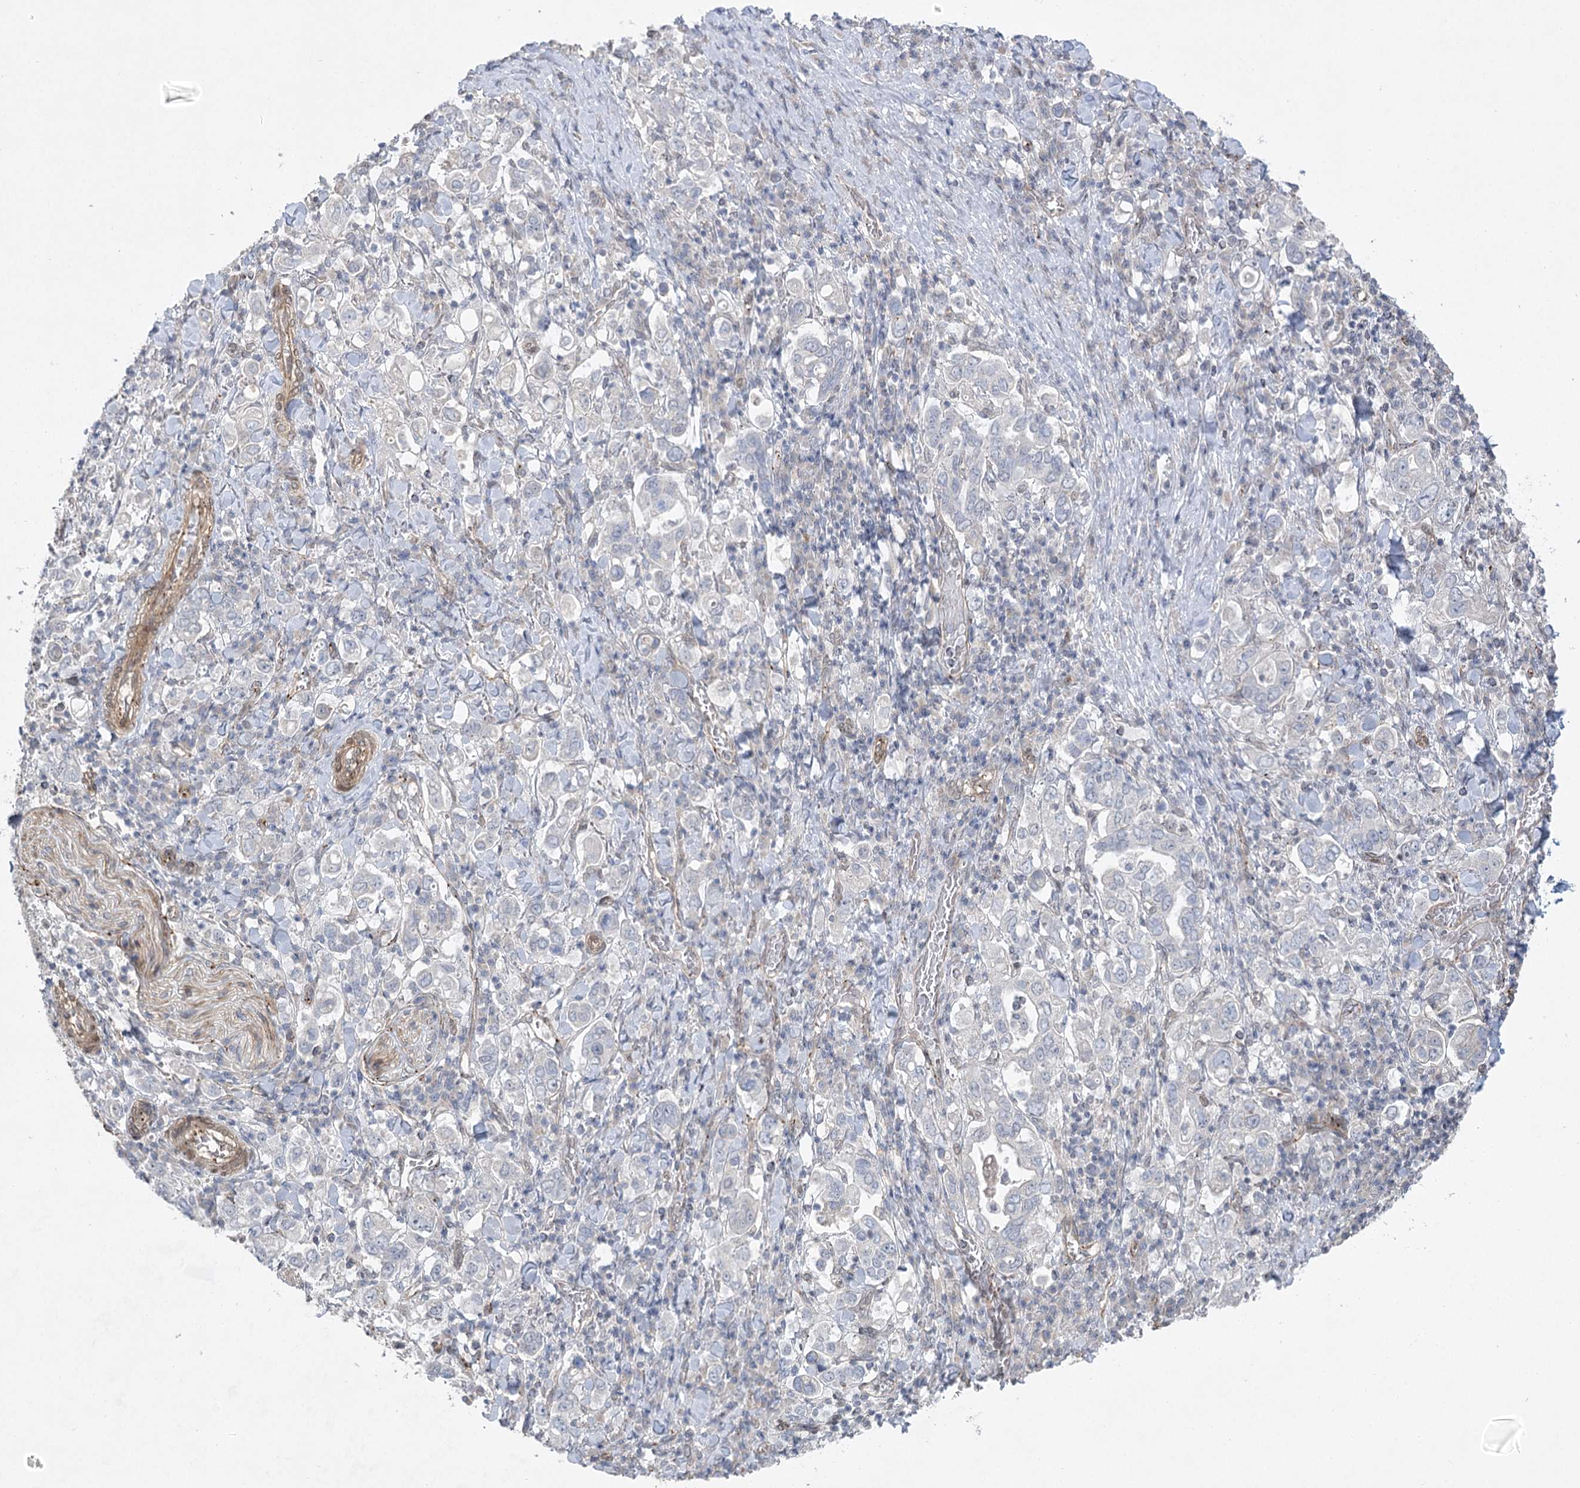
{"staining": {"intensity": "negative", "quantity": "none", "location": "none"}, "tissue": "stomach cancer", "cell_type": "Tumor cells", "image_type": "cancer", "snomed": [{"axis": "morphology", "description": "Adenocarcinoma, NOS"}, {"axis": "topography", "description": "Stomach, upper"}], "caption": "A micrograph of stomach cancer (adenocarcinoma) stained for a protein reveals no brown staining in tumor cells. The staining was performed using DAB to visualize the protein expression in brown, while the nuclei were stained in blue with hematoxylin (Magnification: 20x).", "gene": "AMTN", "patient": {"sex": "male", "age": 62}}